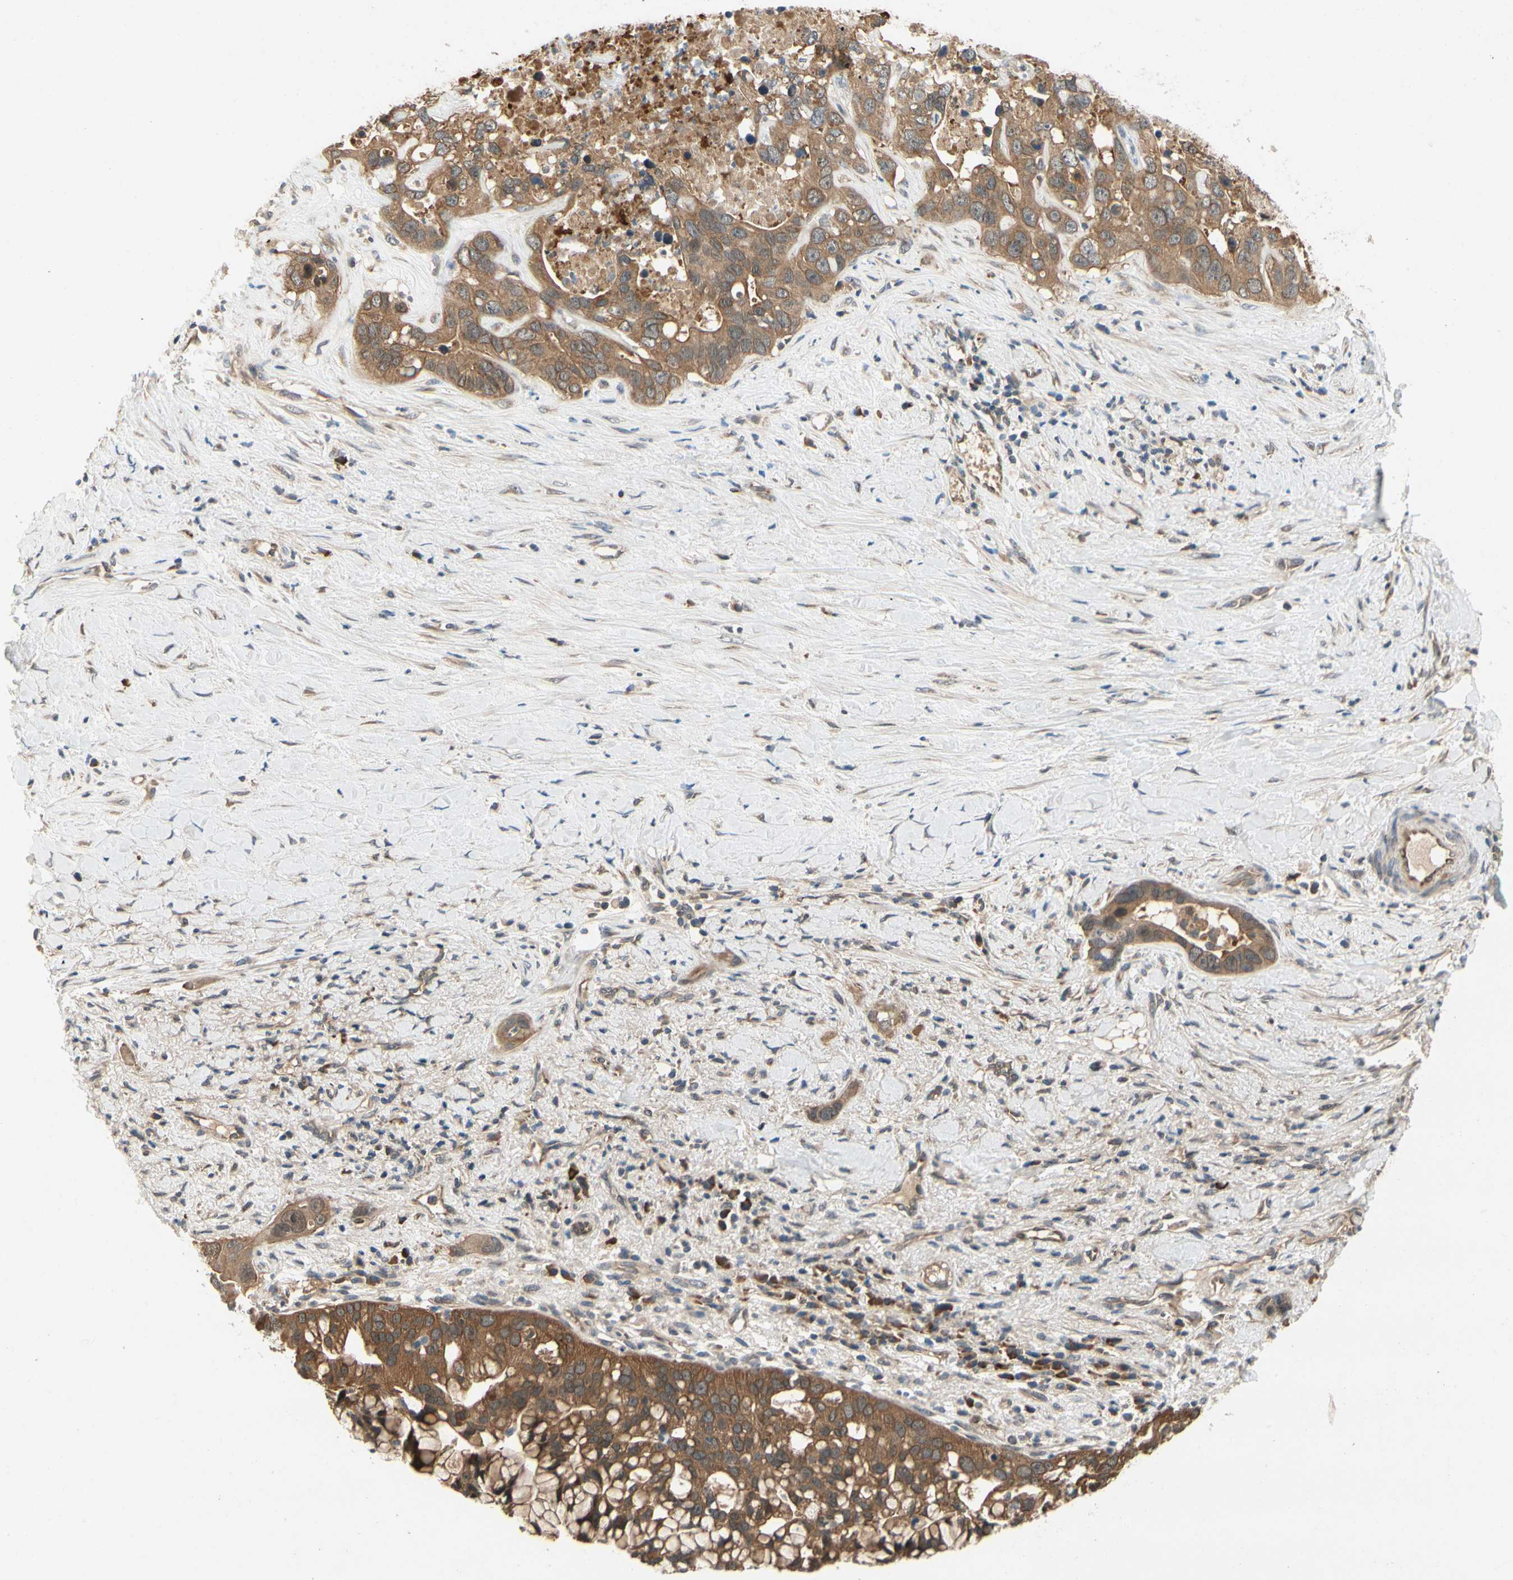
{"staining": {"intensity": "strong", "quantity": ">75%", "location": "cytoplasmic/membranous"}, "tissue": "liver cancer", "cell_type": "Tumor cells", "image_type": "cancer", "snomed": [{"axis": "morphology", "description": "Cholangiocarcinoma"}, {"axis": "topography", "description": "Liver"}], "caption": "Brown immunohistochemical staining in human liver cancer (cholangiocarcinoma) exhibits strong cytoplasmic/membranous expression in about >75% of tumor cells. (brown staining indicates protein expression, while blue staining denotes nuclei).", "gene": "TDRP", "patient": {"sex": "female", "age": 65}}